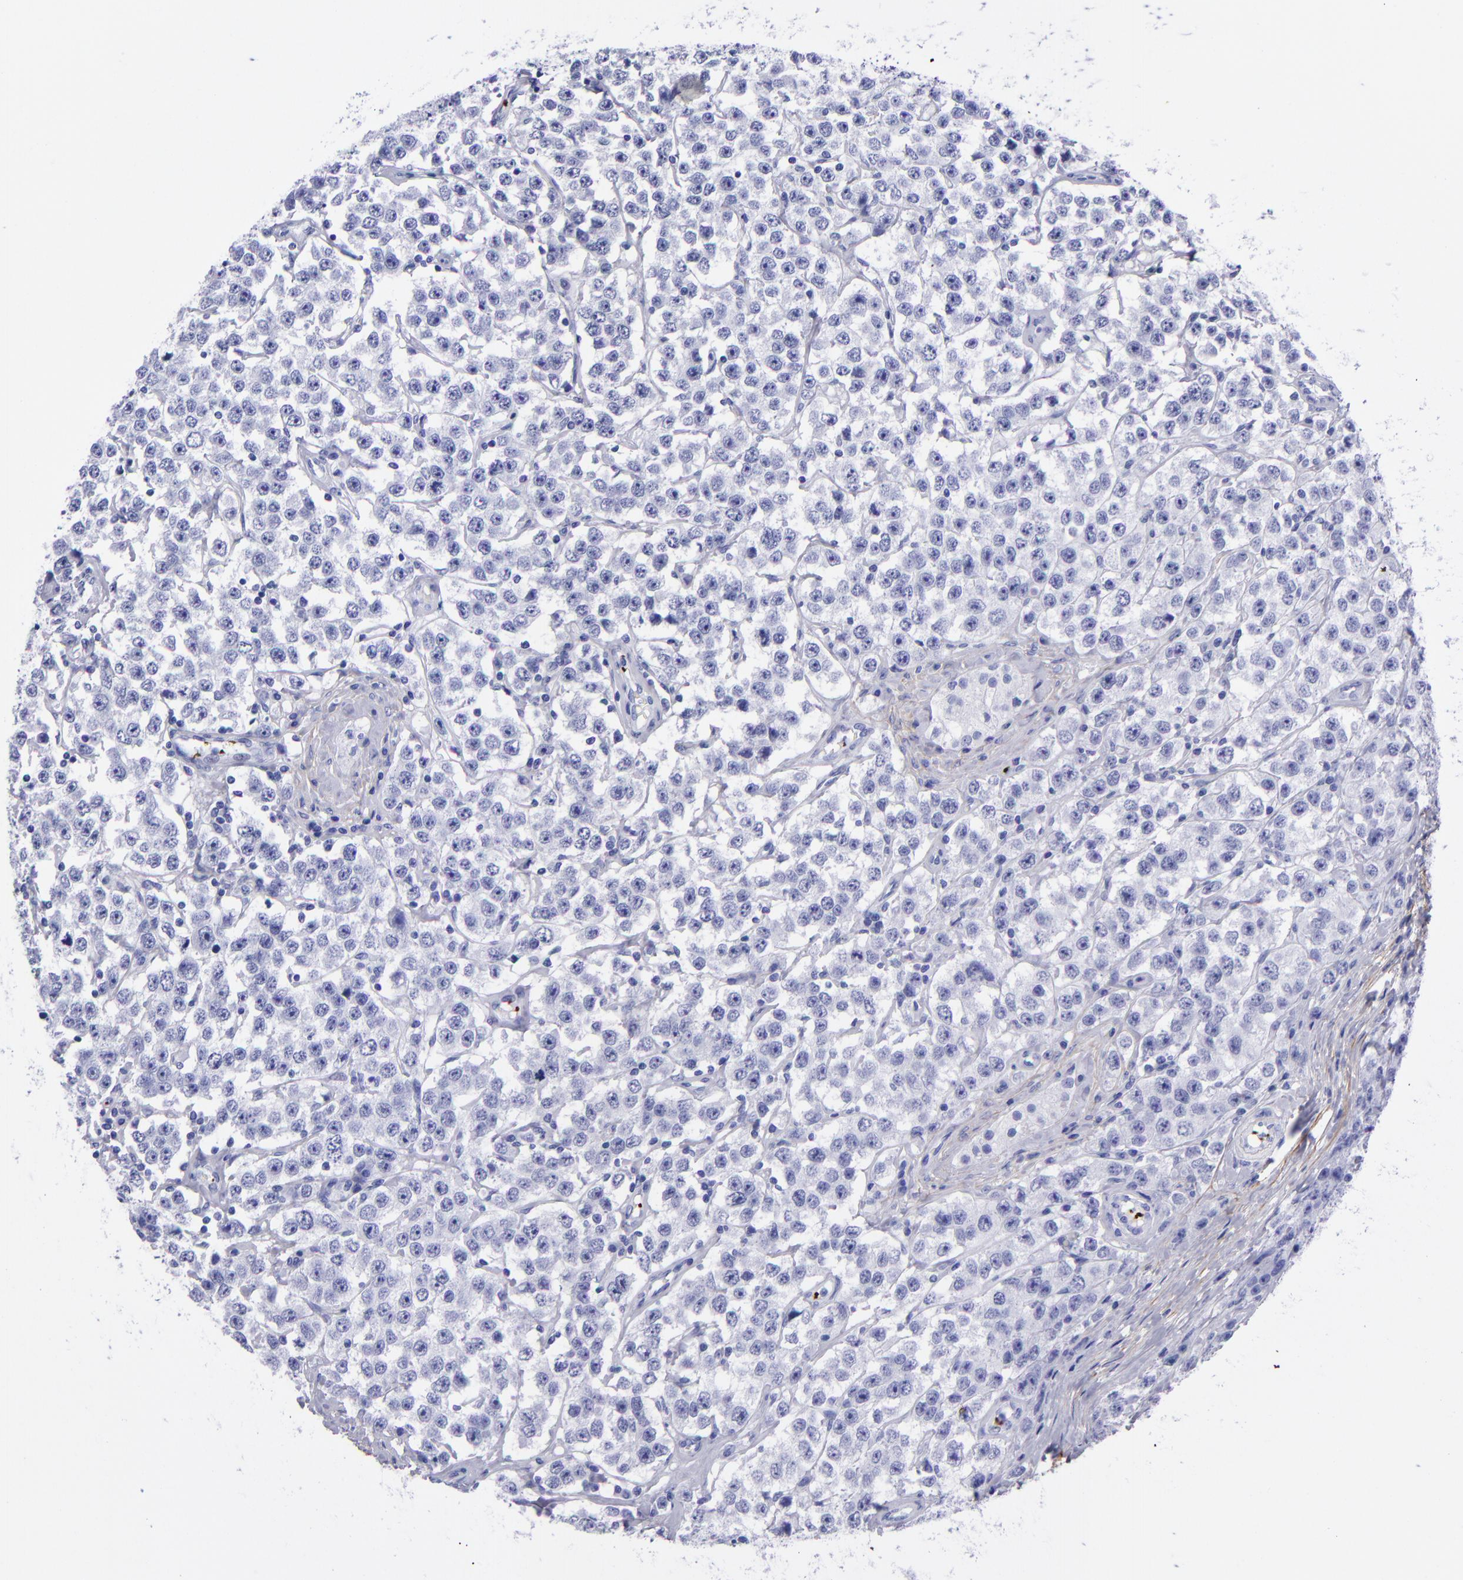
{"staining": {"intensity": "negative", "quantity": "none", "location": "none"}, "tissue": "testis cancer", "cell_type": "Tumor cells", "image_type": "cancer", "snomed": [{"axis": "morphology", "description": "Seminoma, NOS"}, {"axis": "topography", "description": "Testis"}], "caption": "This is an IHC histopathology image of human testis cancer. There is no expression in tumor cells.", "gene": "EFCAB13", "patient": {"sex": "male", "age": 52}}